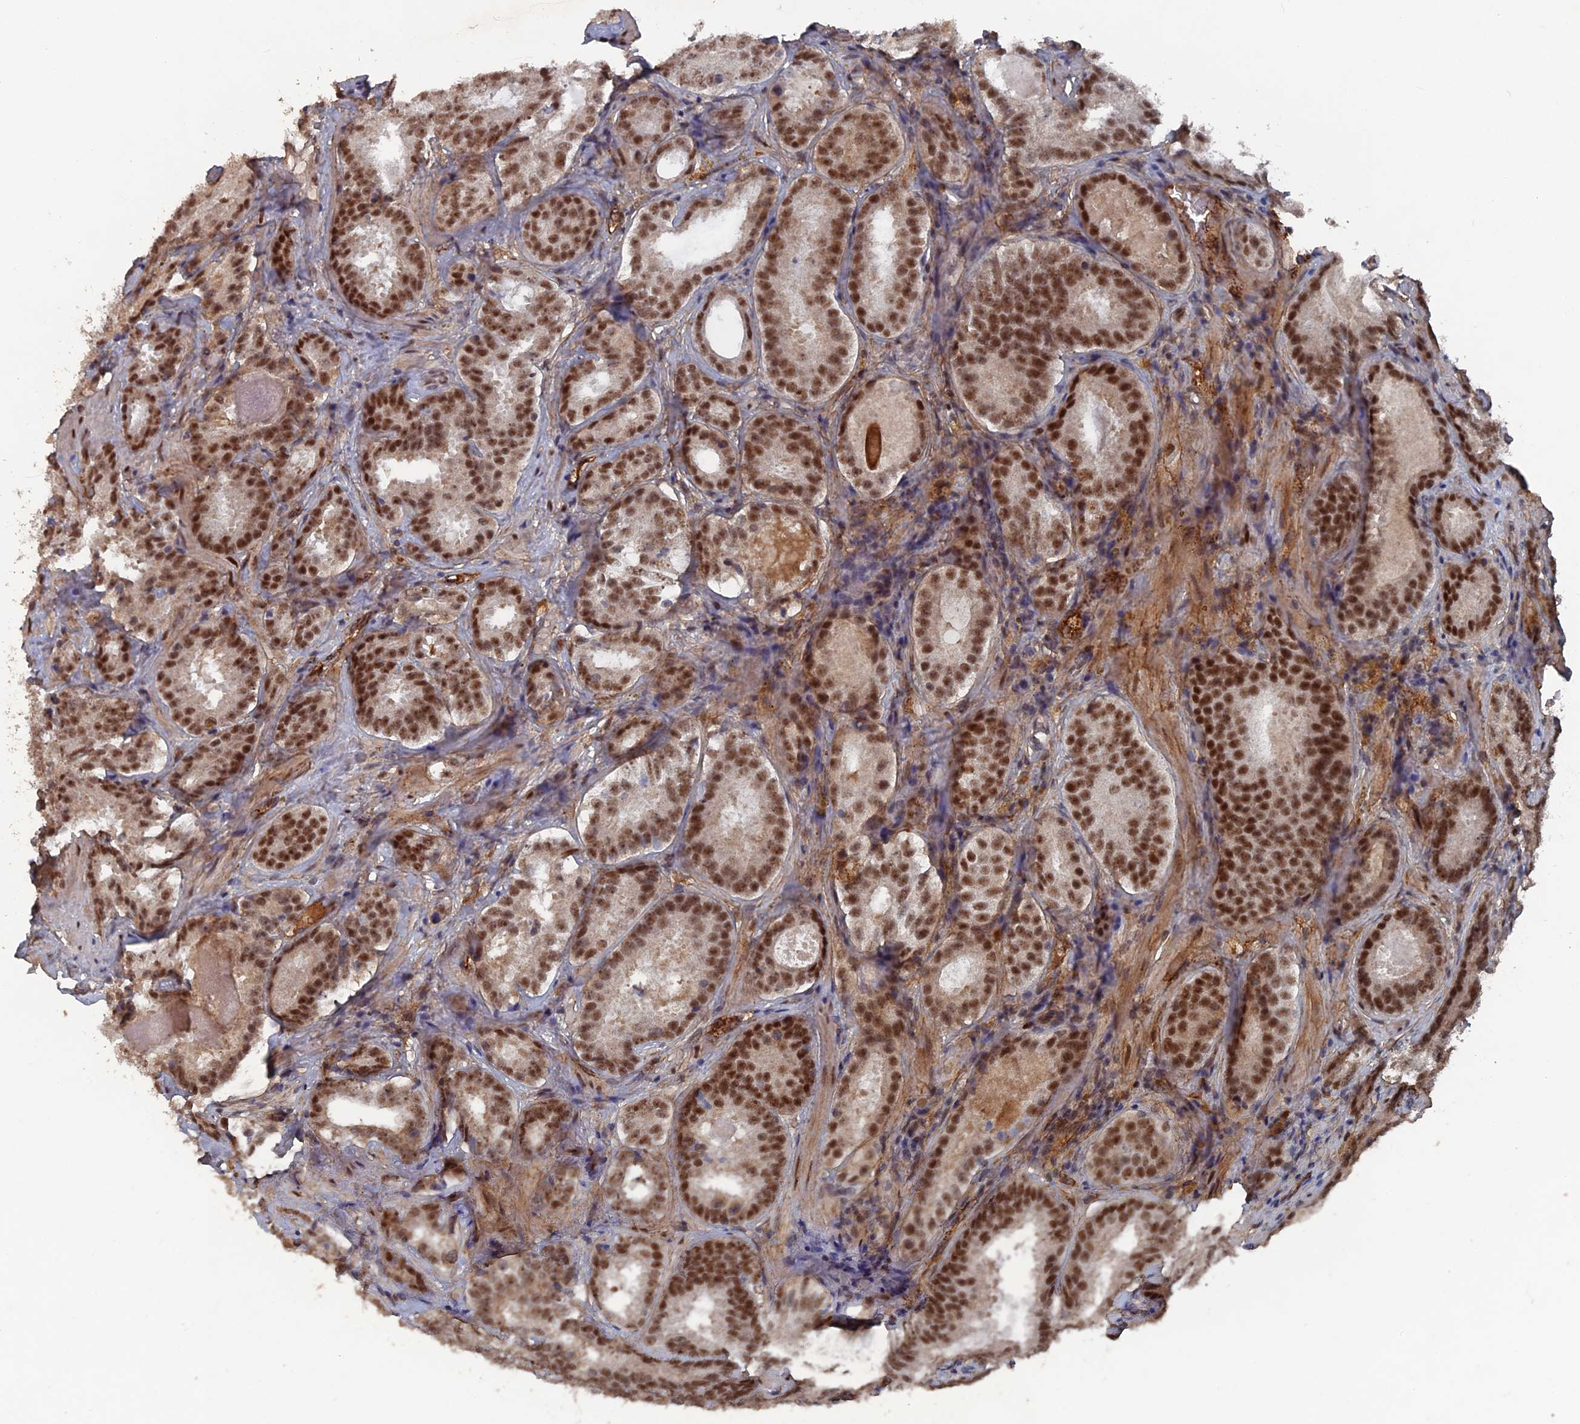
{"staining": {"intensity": "strong", "quantity": ">75%", "location": "nuclear"}, "tissue": "prostate cancer", "cell_type": "Tumor cells", "image_type": "cancer", "snomed": [{"axis": "morphology", "description": "Adenocarcinoma, High grade"}, {"axis": "topography", "description": "Prostate"}], "caption": "Strong nuclear staining for a protein is seen in about >75% of tumor cells of high-grade adenocarcinoma (prostate) using IHC.", "gene": "SH3D21", "patient": {"sex": "male", "age": 57}}